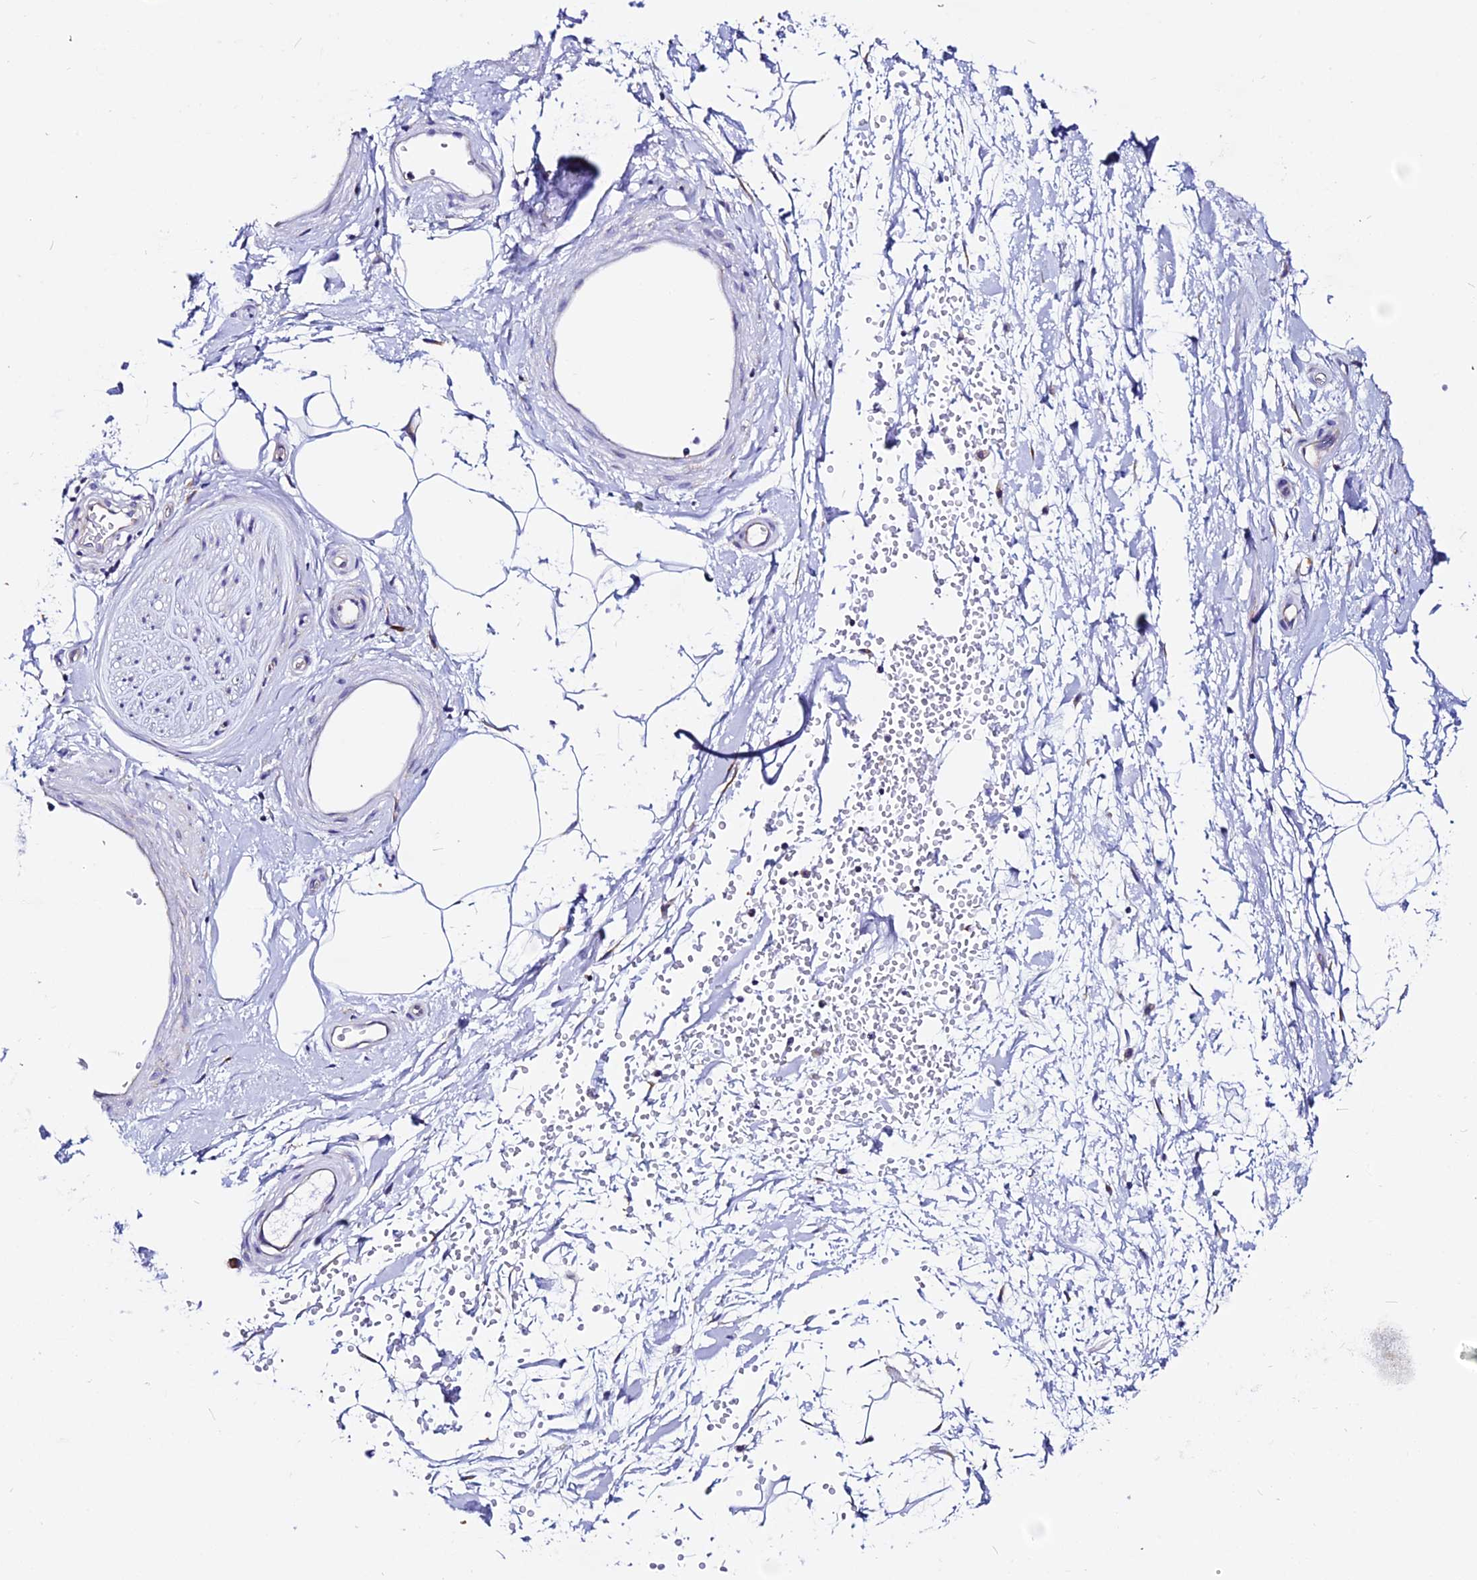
{"staining": {"intensity": "negative", "quantity": "none", "location": "none"}, "tissue": "adipose tissue", "cell_type": "Adipocytes", "image_type": "normal", "snomed": [{"axis": "morphology", "description": "Normal tissue, NOS"}, {"axis": "topography", "description": "Soft tissue"}, {"axis": "topography", "description": "Adipose tissue"}, {"axis": "topography", "description": "Vascular tissue"}, {"axis": "topography", "description": "Peripheral nerve tissue"}], "caption": "Adipocytes show no significant protein staining in unremarkable adipose tissue.", "gene": "EEF1G", "patient": {"sex": "male", "age": 74}}